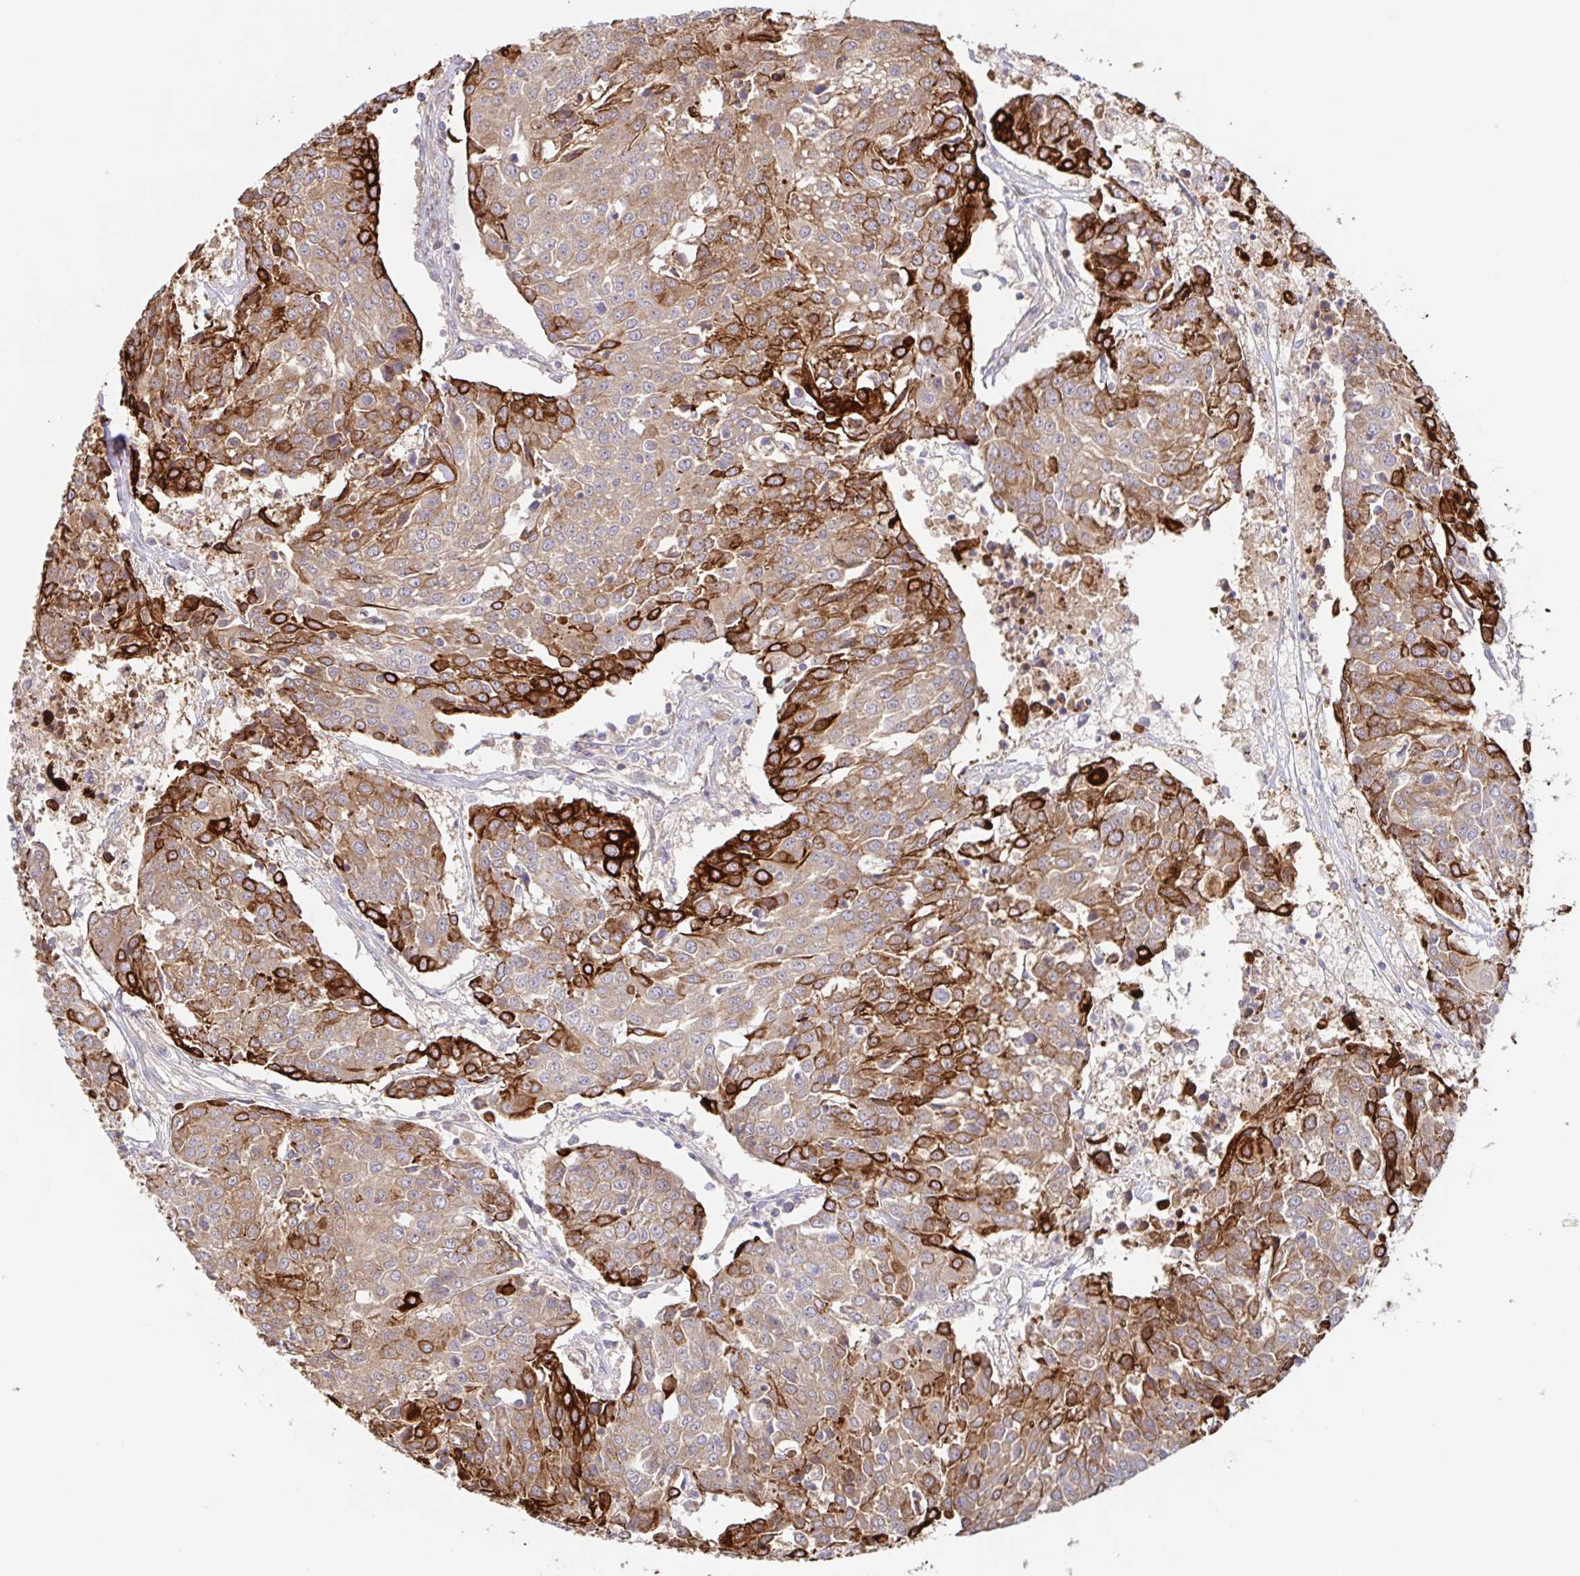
{"staining": {"intensity": "strong", "quantity": "25%-75%", "location": "cytoplasmic/membranous"}, "tissue": "urothelial cancer", "cell_type": "Tumor cells", "image_type": "cancer", "snomed": [{"axis": "morphology", "description": "Urothelial carcinoma, High grade"}, {"axis": "topography", "description": "Urinary bladder"}], "caption": "Protein staining of urothelial cancer tissue shows strong cytoplasmic/membranous expression in about 25%-75% of tumor cells. Nuclei are stained in blue.", "gene": "AACS", "patient": {"sex": "female", "age": 85}}